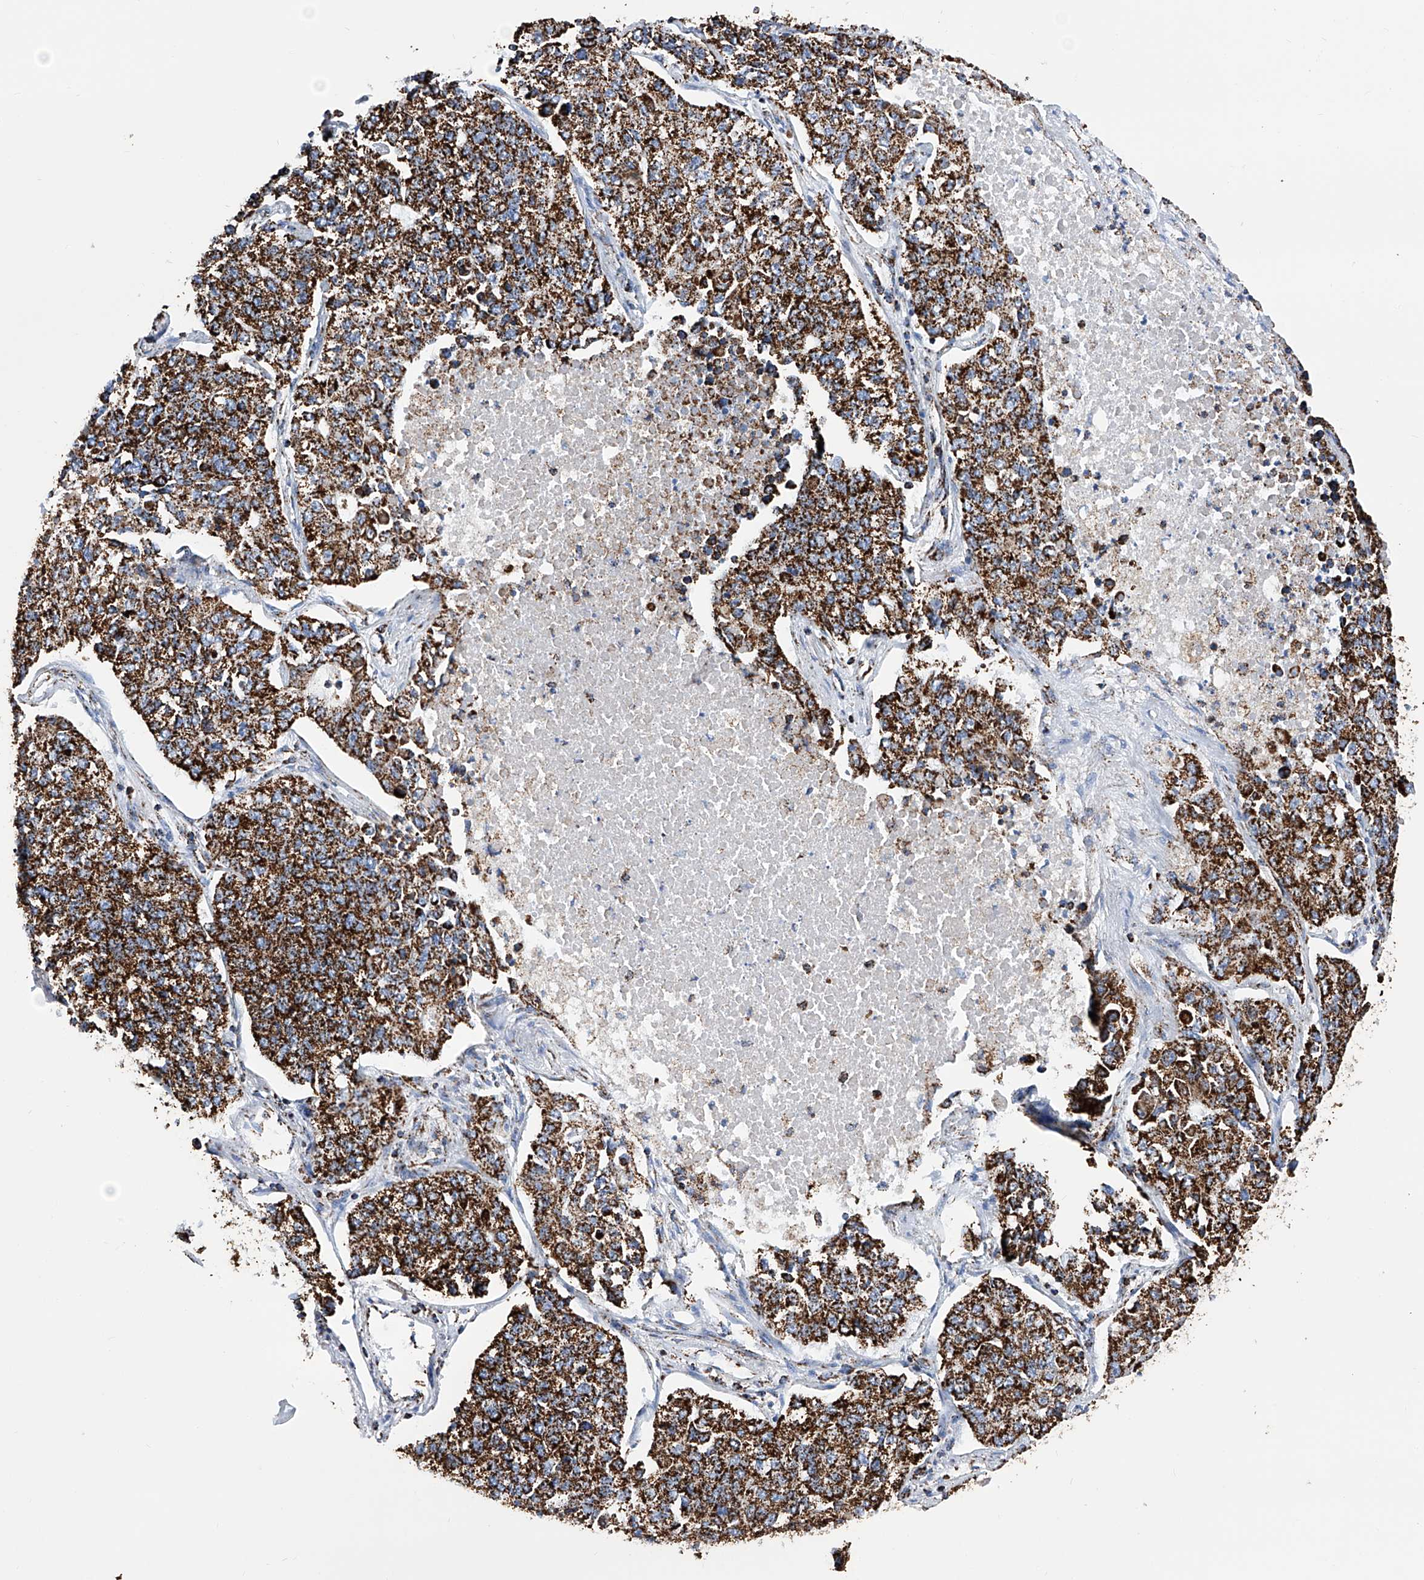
{"staining": {"intensity": "strong", "quantity": ">75%", "location": "cytoplasmic/membranous"}, "tissue": "lung cancer", "cell_type": "Tumor cells", "image_type": "cancer", "snomed": [{"axis": "morphology", "description": "Adenocarcinoma, NOS"}, {"axis": "topography", "description": "Lung"}], "caption": "DAB immunohistochemical staining of human adenocarcinoma (lung) displays strong cytoplasmic/membranous protein staining in approximately >75% of tumor cells.", "gene": "ATP5PF", "patient": {"sex": "male", "age": 49}}